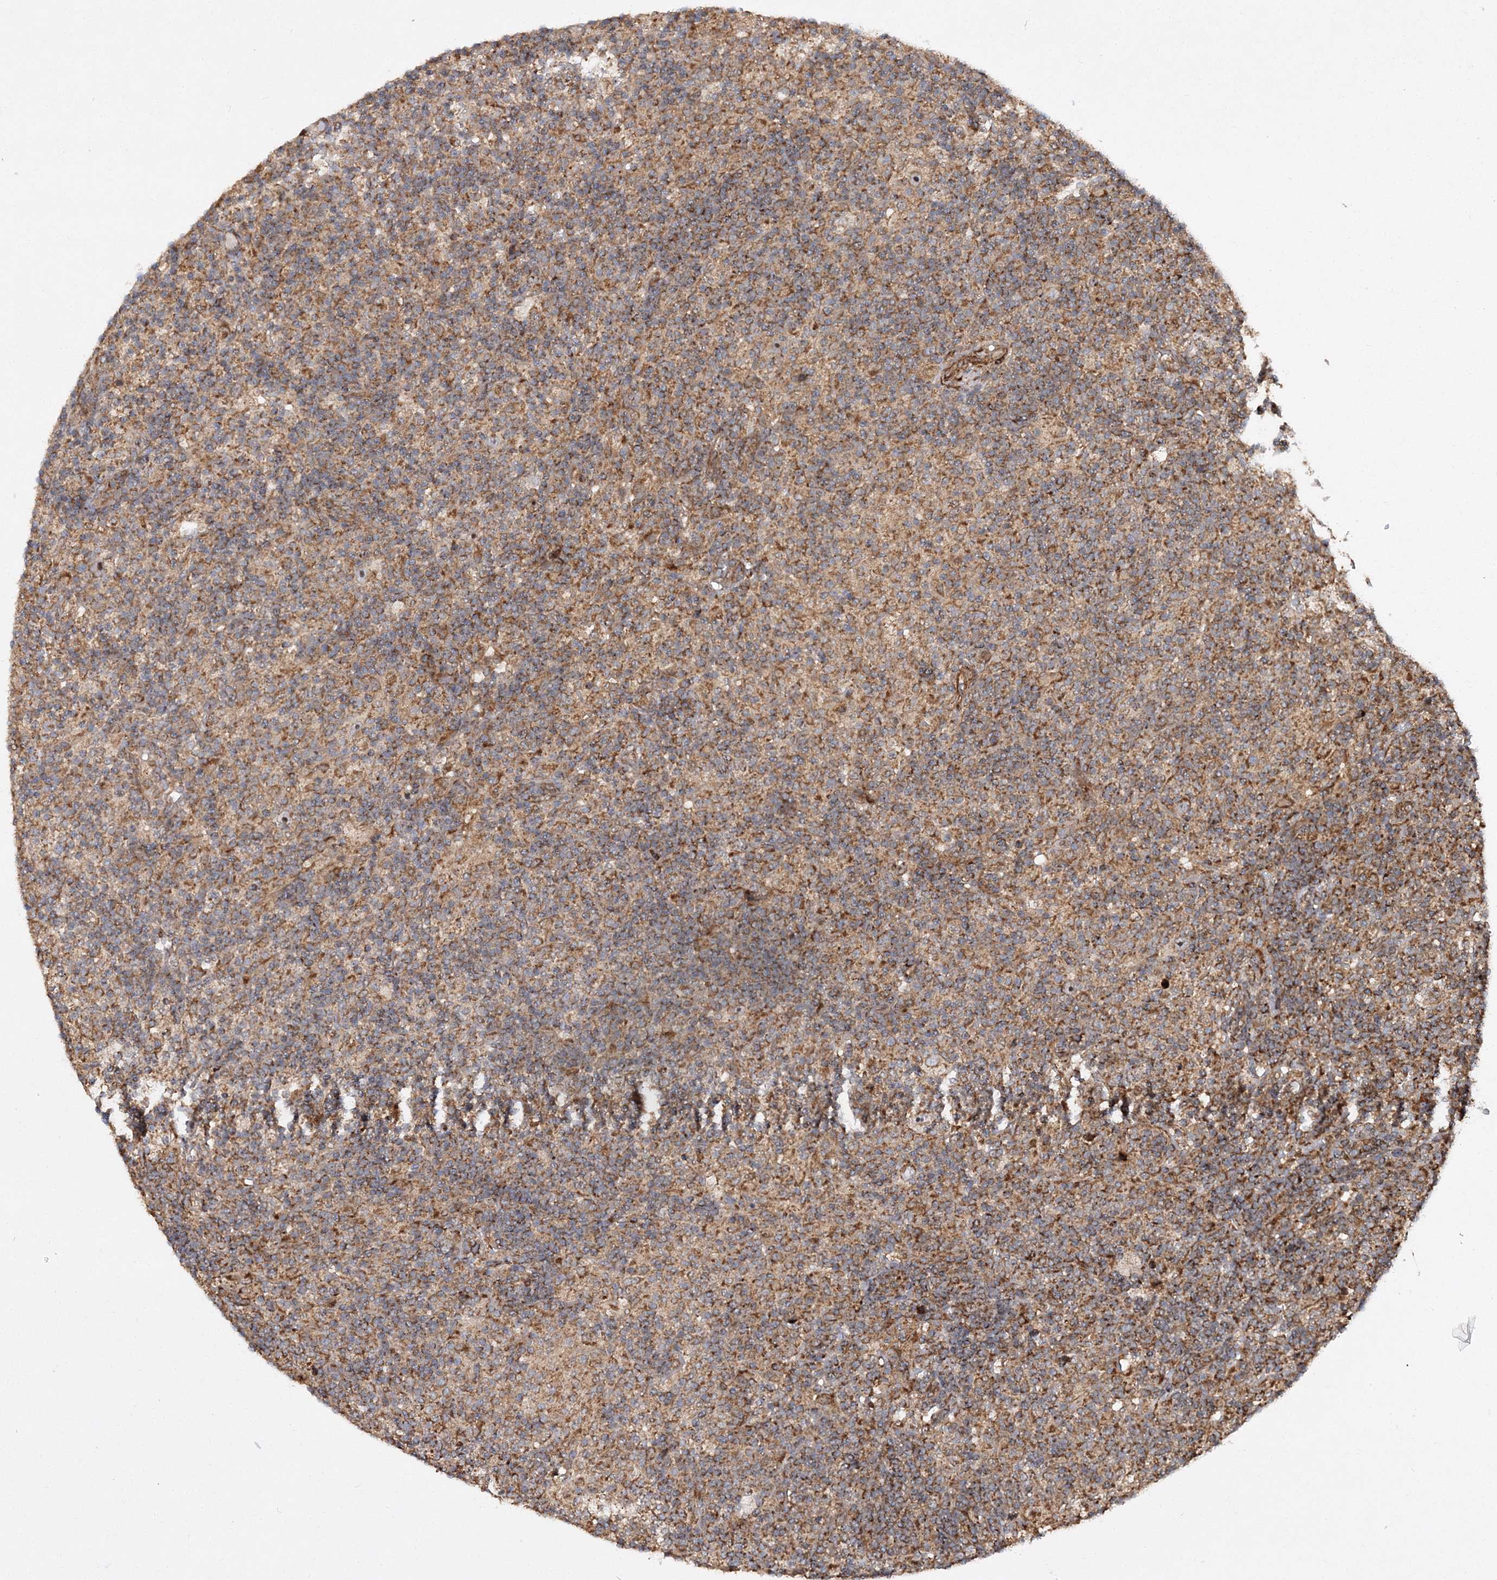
{"staining": {"intensity": "weak", "quantity": "25%-75%", "location": "nuclear"}, "tissue": "lymphoma", "cell_type": "Tumor cells", "image_type": "cancer", "snomed": [{"axis": "morphology", "description": "Hodgkin's disease, NOS"}, {"axis": "topography", "description": "Lymph node"}], "caption": "Hodgkin's disease stained with a protein marker displays weak staining in tumor cells.", "gene": "SCRN3", "patient": {"sex": "male", "age": 70}}